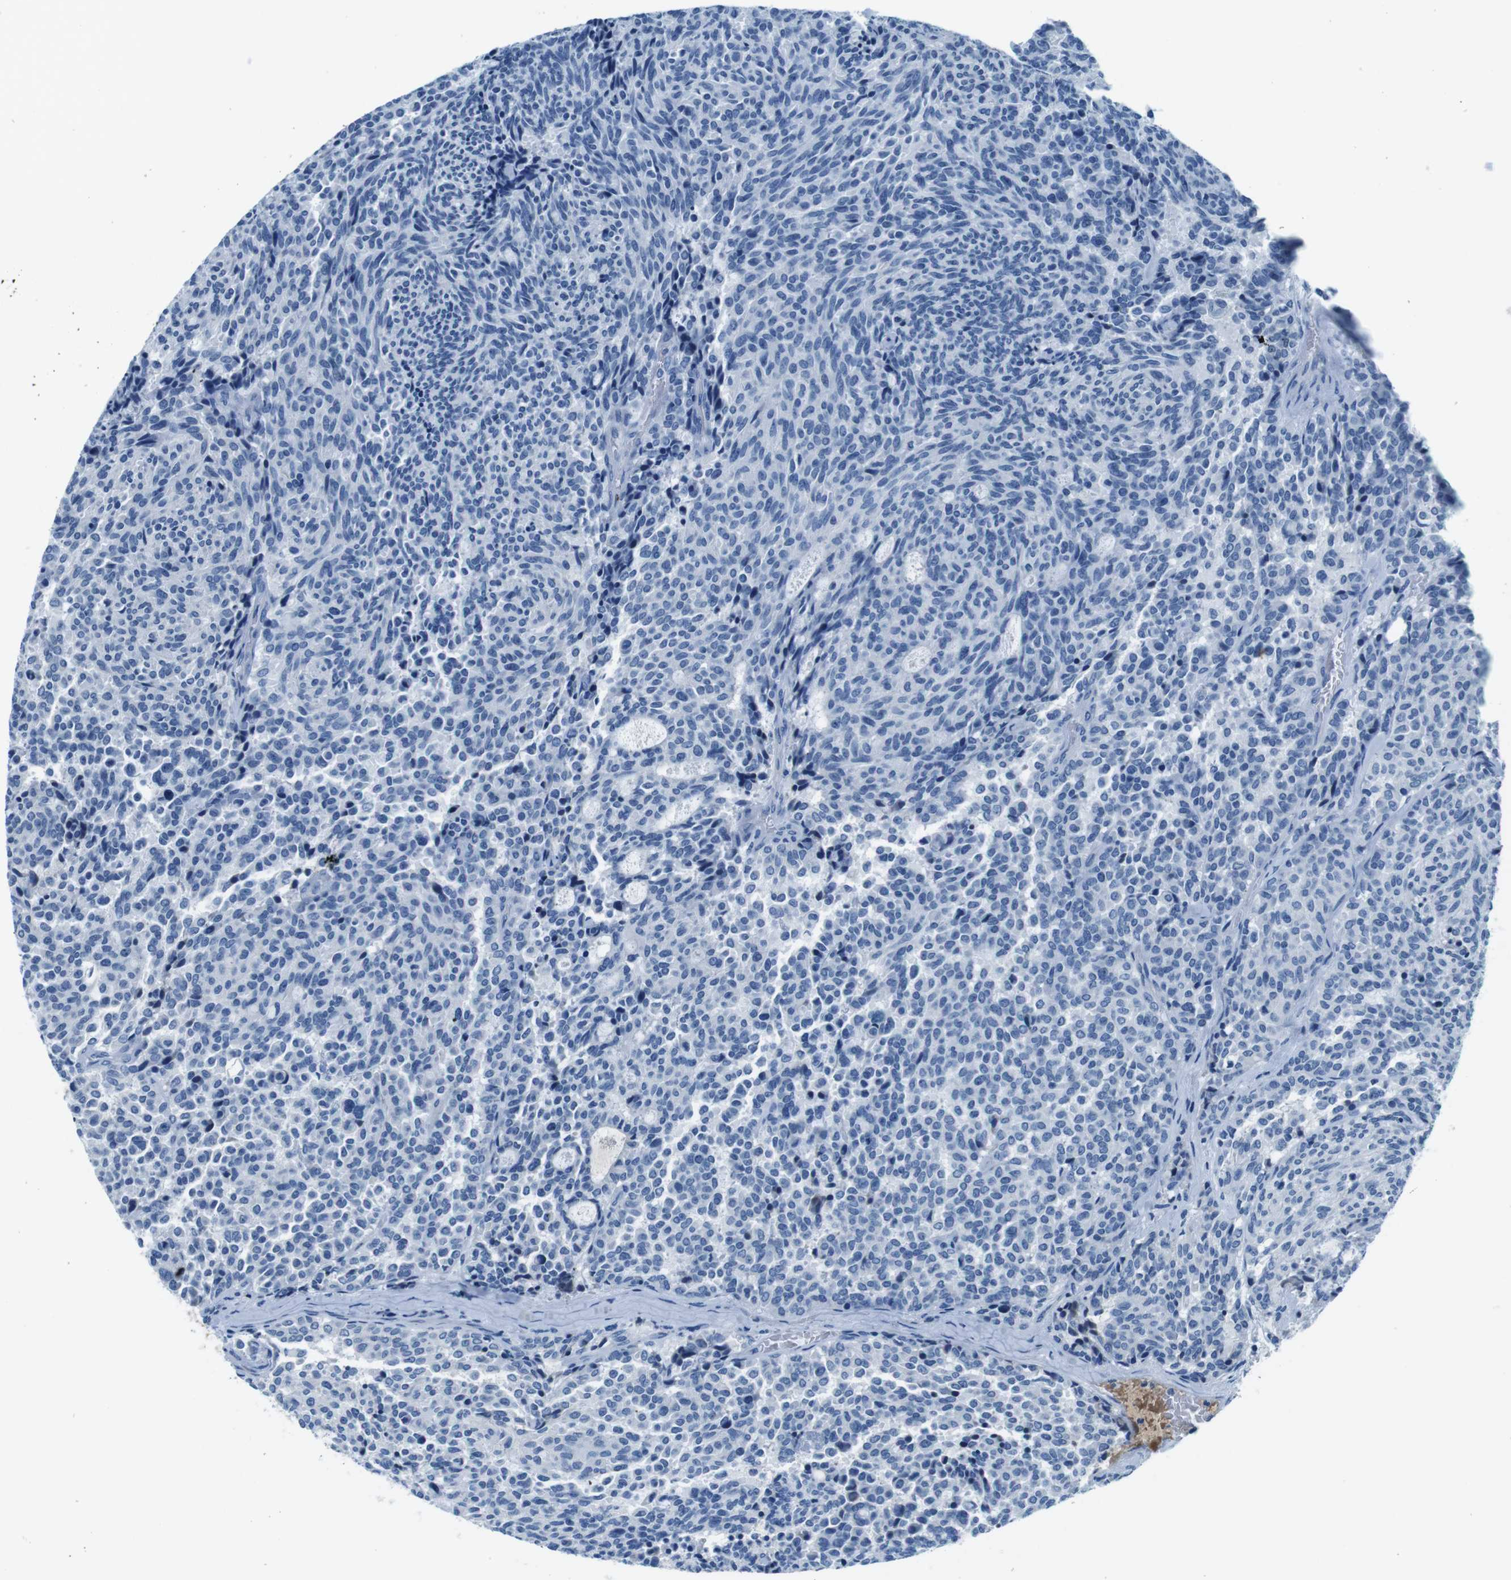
{"staining": {"intensity": "negative", "quantity": "none", "location": "none"}, "tissue": "carcinoid", "cell_type": "Tumor cells", "image_type": "cancer", "snomed": [{"axis": "morphology", "description": "Carcinoid, malignant, NOS"}, {"axis": "topography", "description": "Pancreas"}], "caption": "Histopathology image shows no protein expression in tumor cells of carcinoid (malignant) tissue.", "gene": "IGHD", "patient": {"sex": "female", "age": 54}}